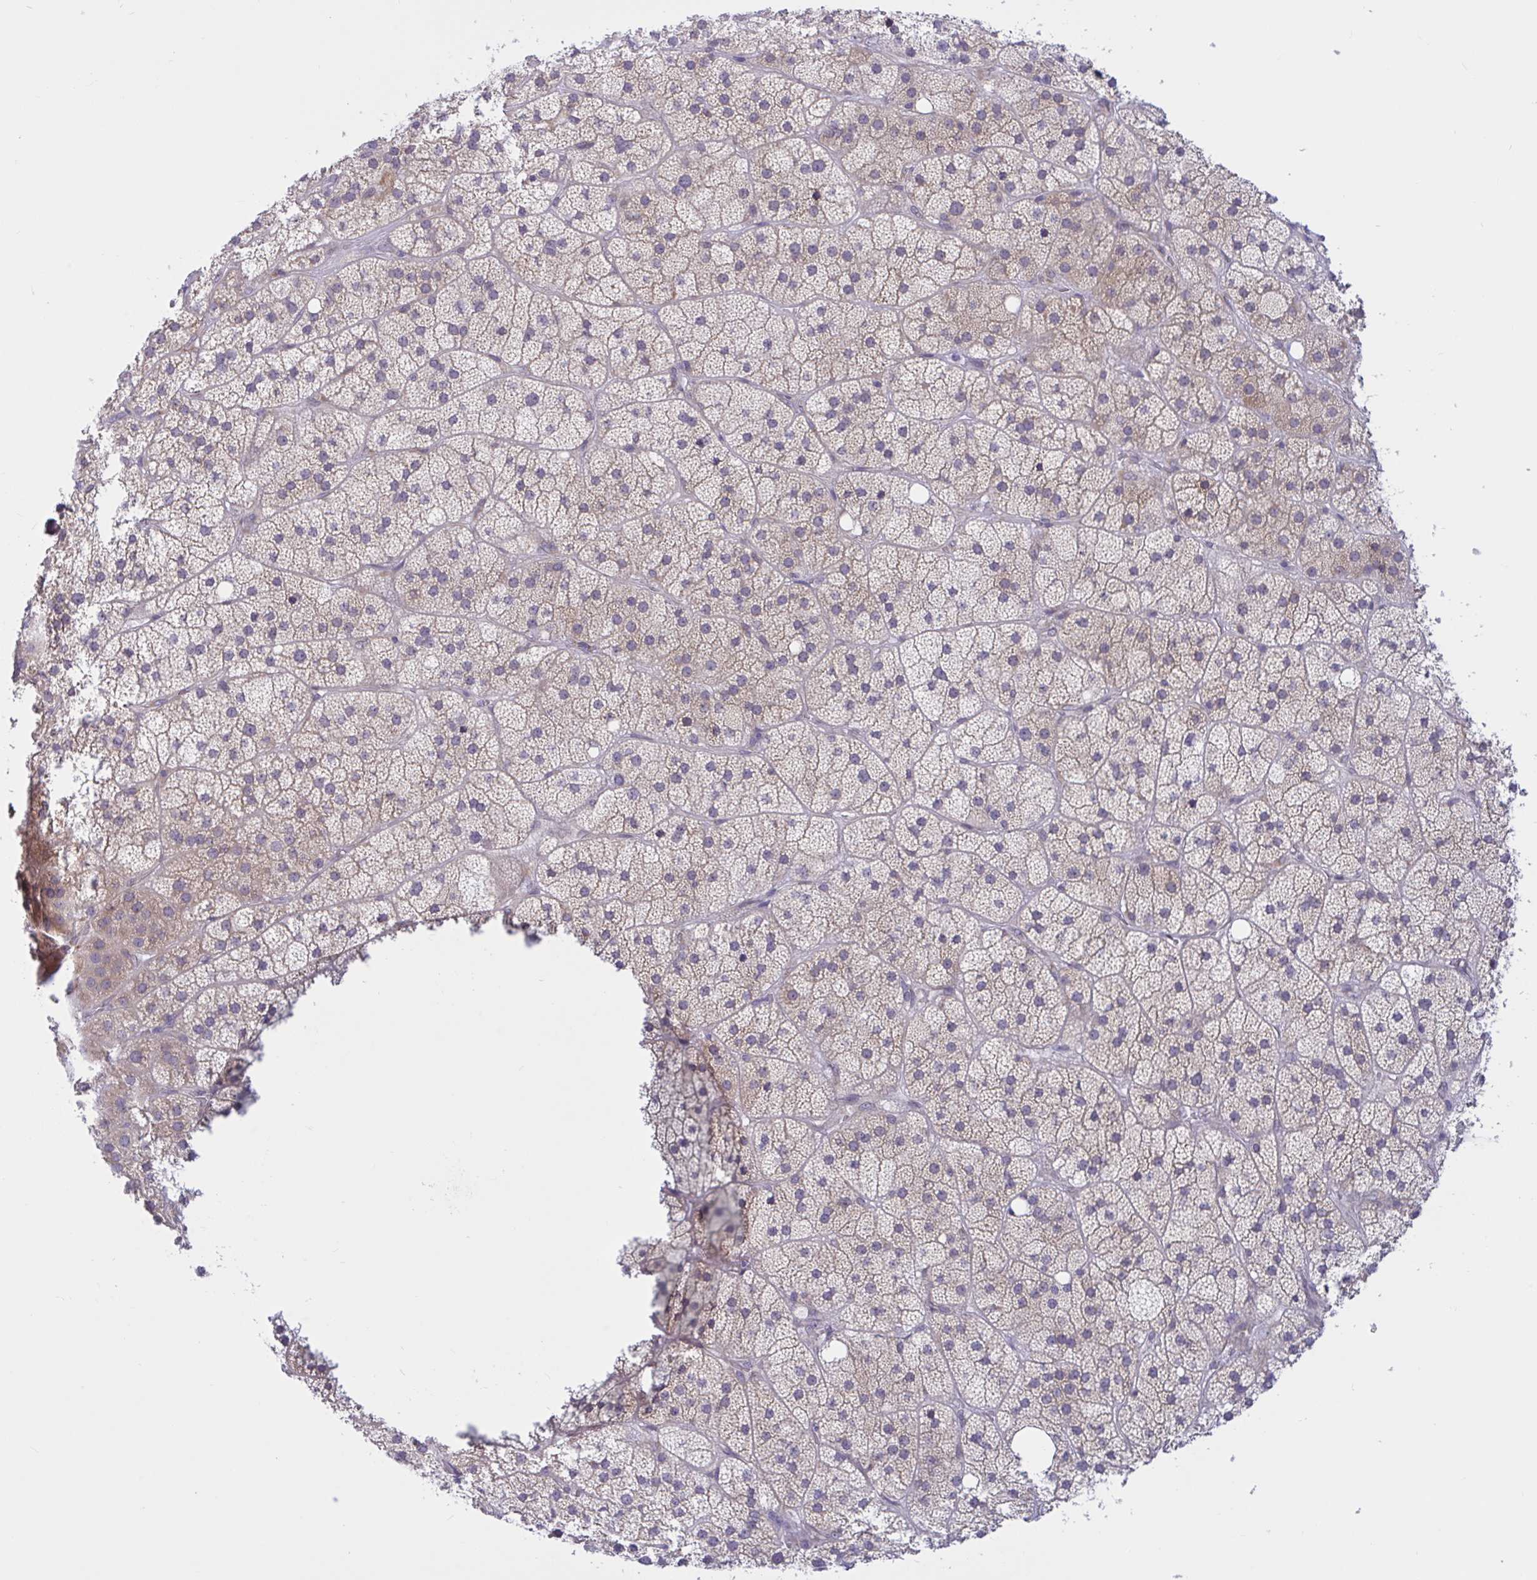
{"staining": {"intensity": "weak", "quantity": ">75%", "location": "cytoplasmic/membranous"}, "tissue": "adrenal gland", "cell_type": "Glandular cells", "image_type": "normal", "snomed": [{"axis": "morphology", "description": "Normal tissue, NOS"}, {"axis": "topography", "description": "Adrenal gland"}], "caption": "Protein staining by IHC displays weak cytoplasmic/membranous staining in about >75% of glandular cells in unremarkable adrenal gland.", "gene": "CAMLG", "patient": {"sex": "male", "age": 57}}